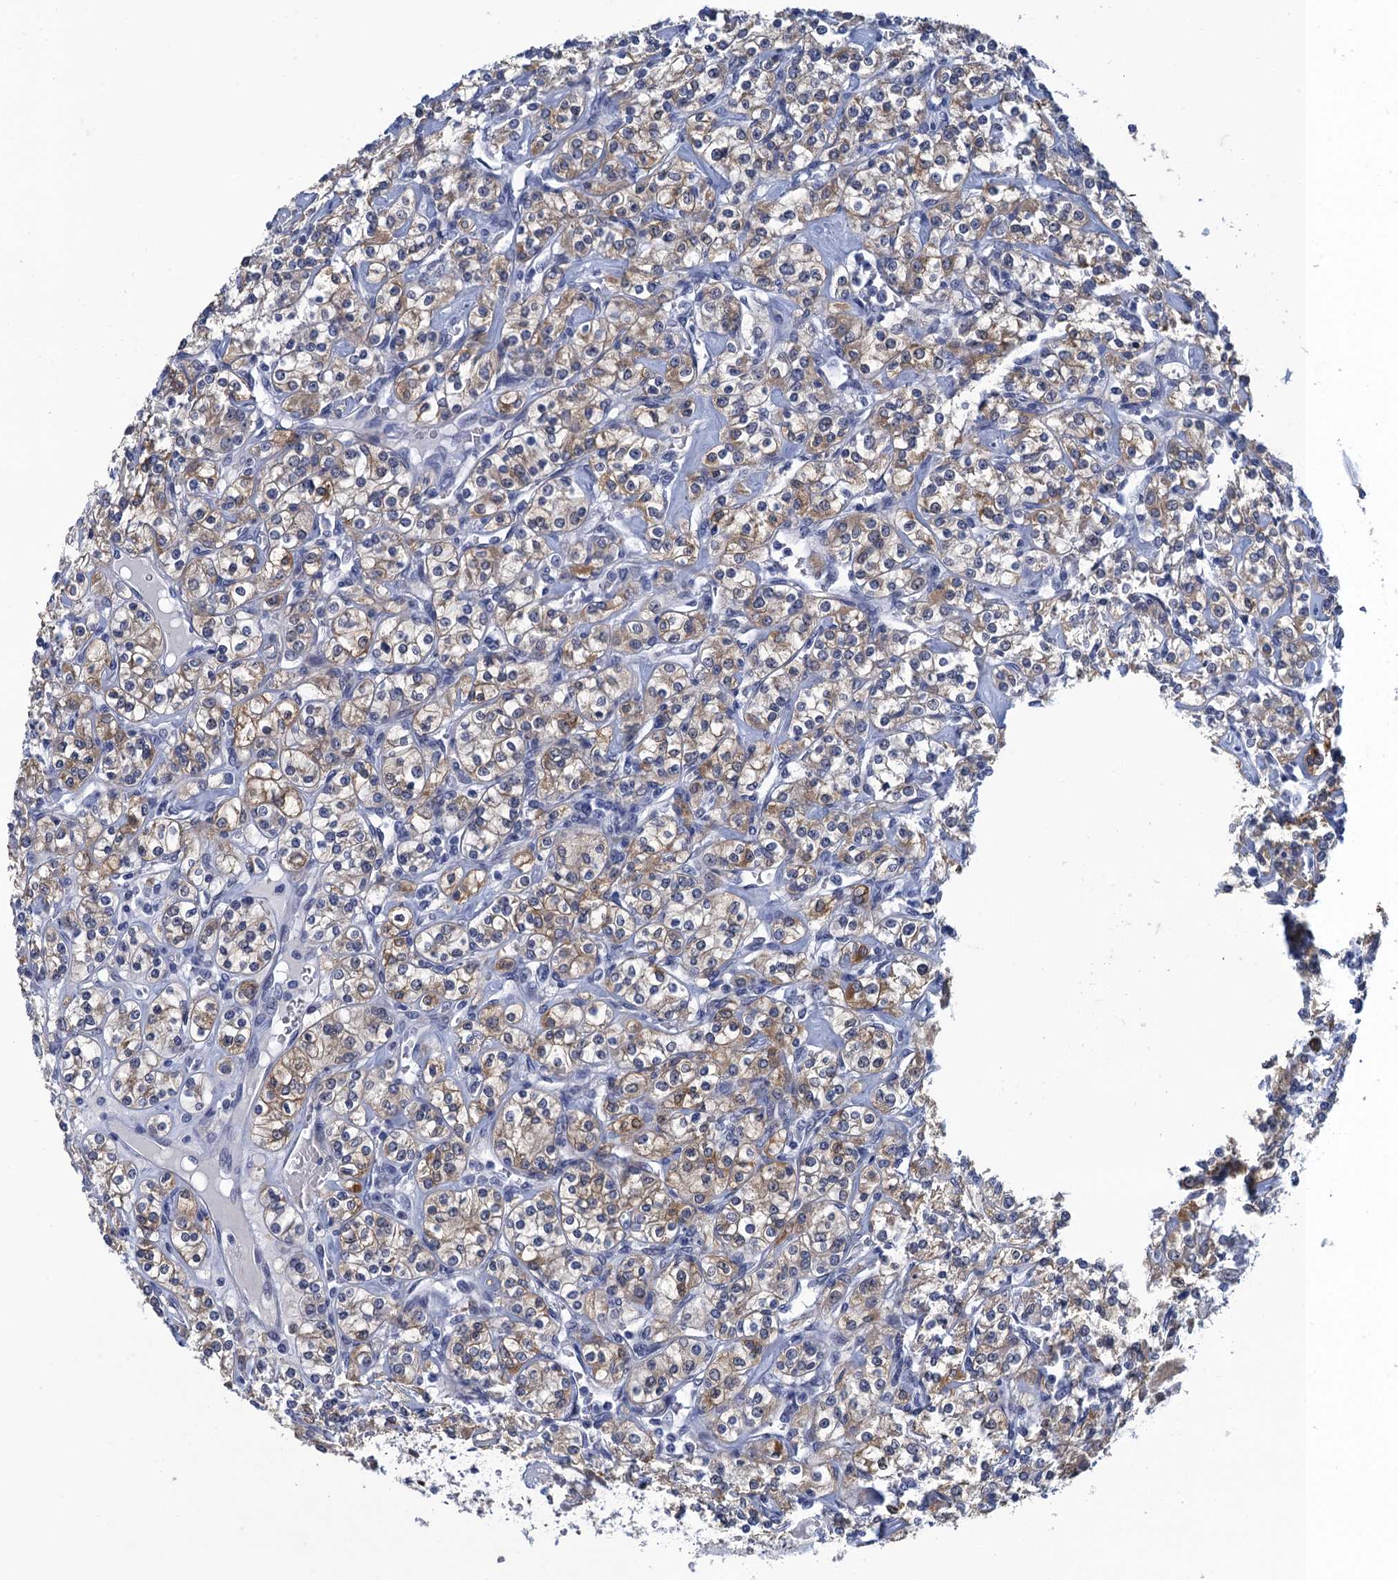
{"staining": {"intensity": "moderate", "quantity": ">75%", "location": "cytoplasmic/membranous"}, "tissue": "renal cancer", "cell_type": "Tumor cells", "image_type": "cancer", "snomed": [{"axis": "morphology", "description": "Adenocarcinoma, NOS"}, {"axis": "topography", "description": "Kidney"}], "caption": "A high-resolution micrograph shows IHC staining of renal cancer, which reveals moderate cytoplasmic/membranous positivity in approximately >75% of tumor cells. (Brightfield microscopy of DAB IHC at high magnification).", "gene": "GINS3", "patient": {"sex": "male", "age": 77}}